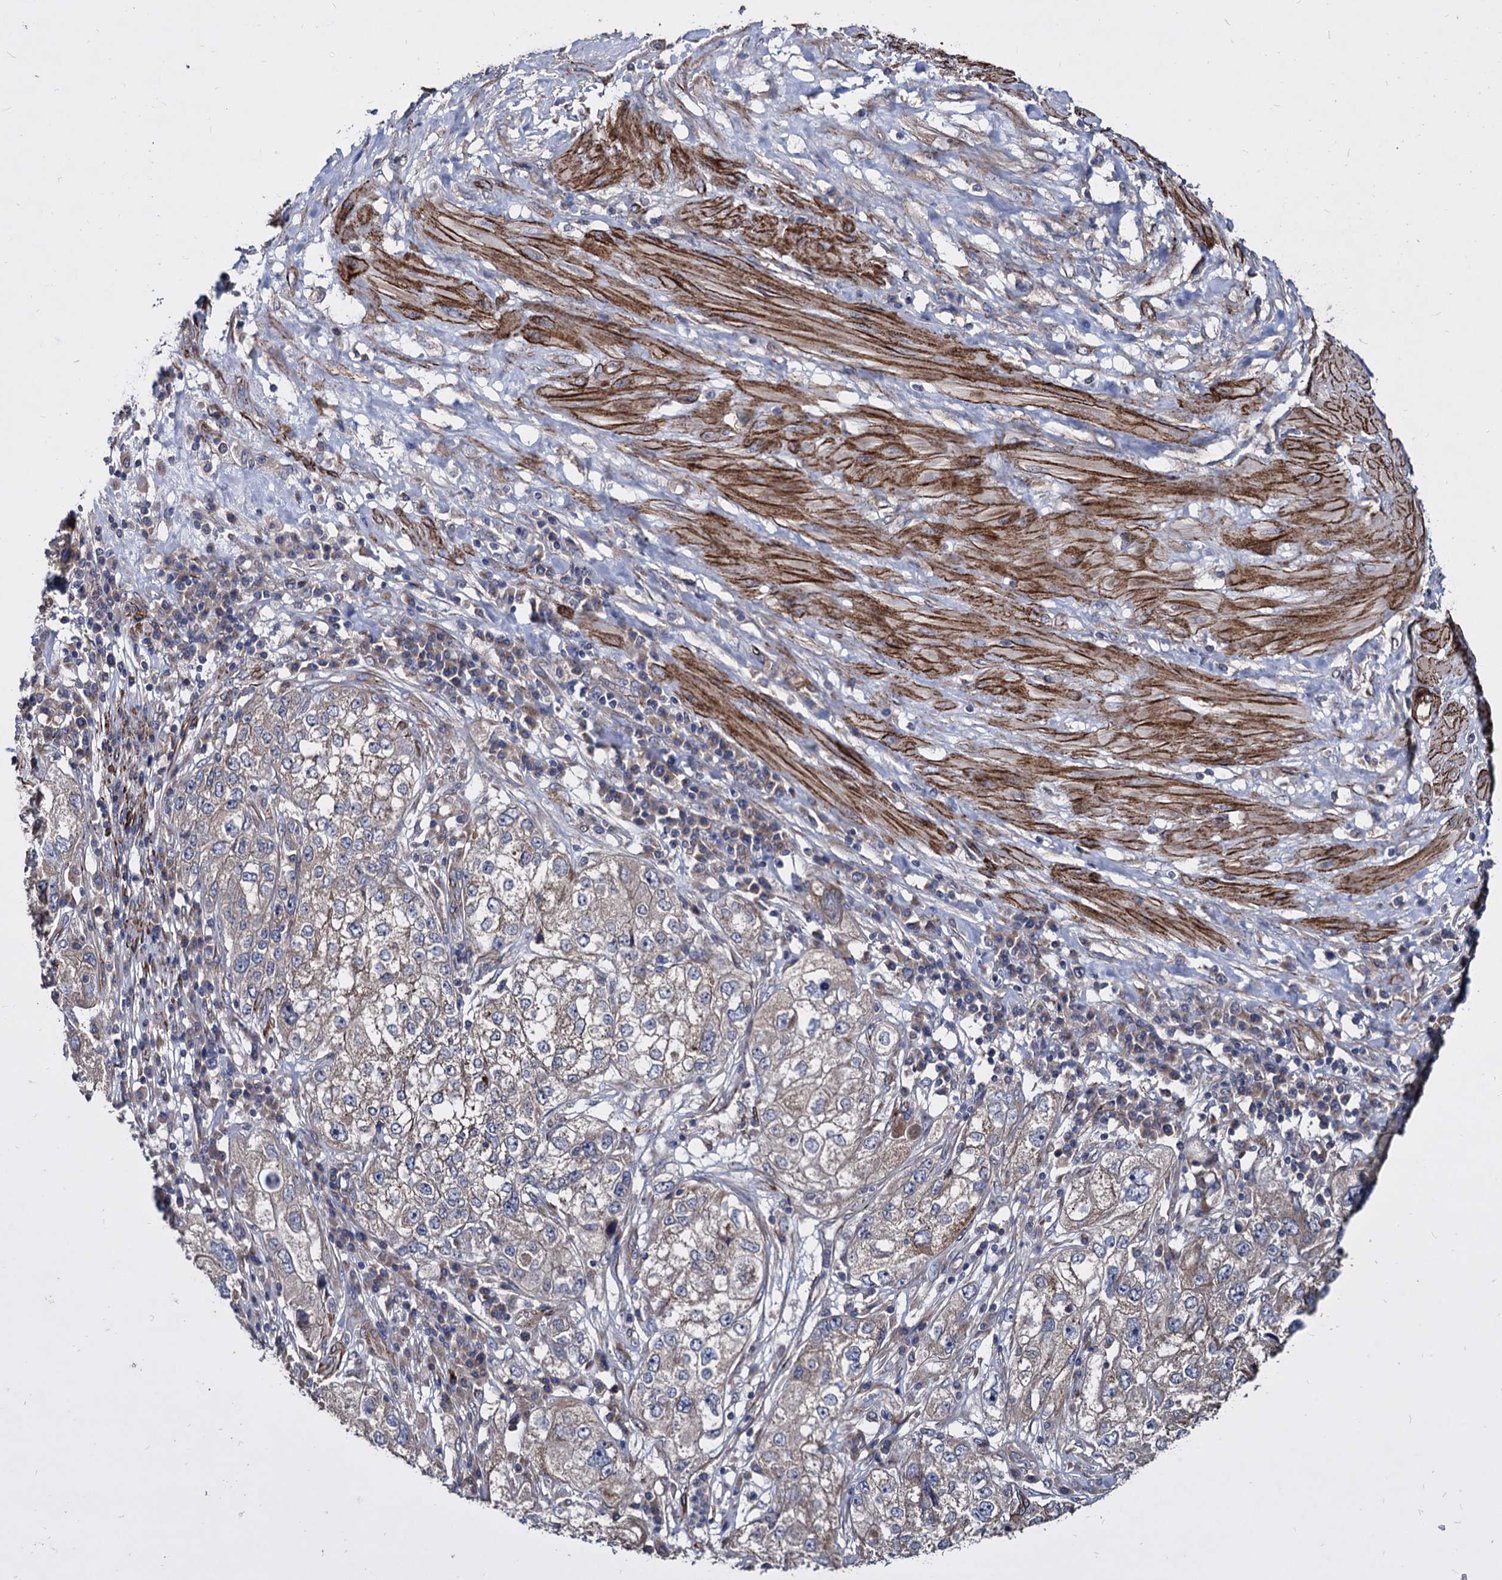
{"staining": {"intensity": "weak", "quantity": "<25%", "location": "cytoplasmic/membranous"}, "tissue": "endometrial cancer", "cell_type": "Tumor cells", "image_type": "cancer", "snomed": [{"axis": "morphology", "description": "Adenocarcinoma, NOS"}, {"axis": "topography", "description": "Endometrium"}], "caption": "Endometrial cancer was stained to show a protein in brown. There is no significant staining in tumor cells. The staining is performed using DAB brown chromogen with nuclei counter-stained in using hematoxylin.", "gene": "WDR11", "patient": {"sex": "female", "age": 49}}